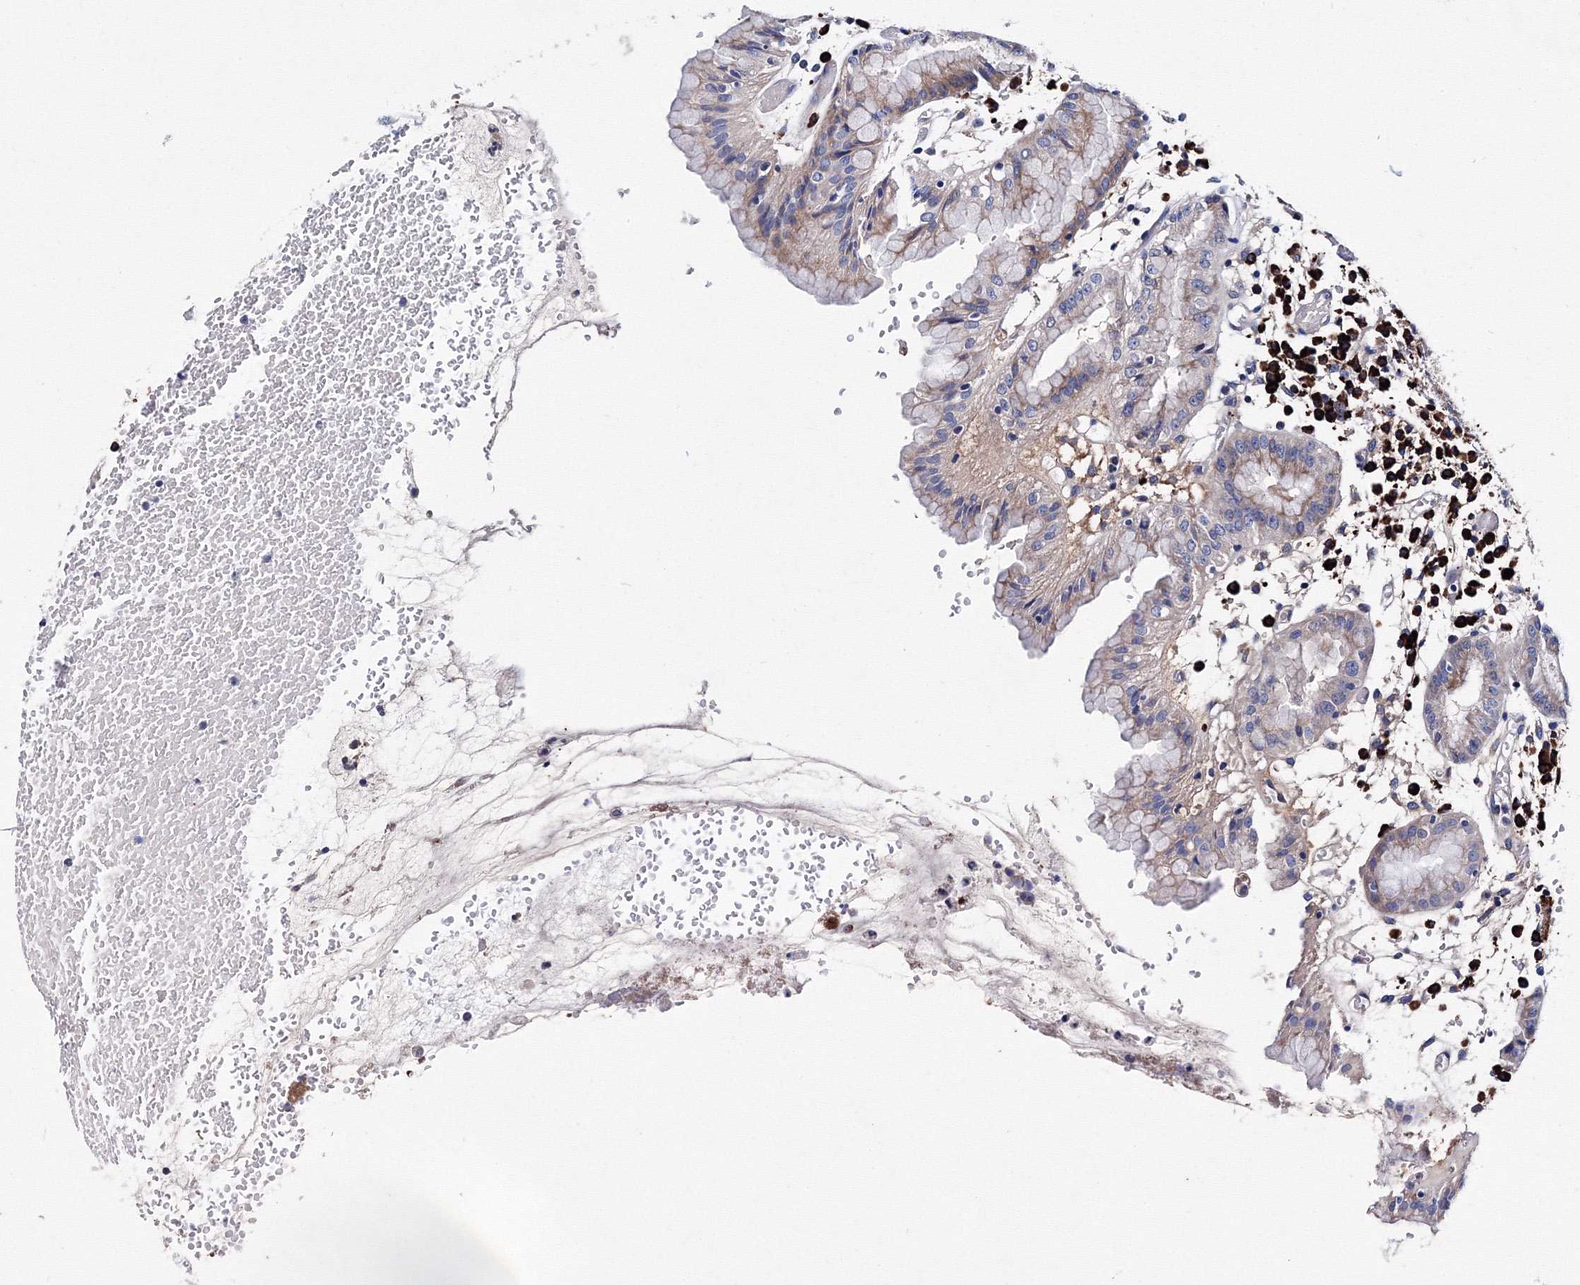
{"staining": {"intensity": "moderate", "quantity": "25%-75%", "location": "cytoplasmic/membranous"}, "tissue": "stomach", "cell_type": "Glandular cells", "image_type": "normal", "snomed": [{"axis": "morphology", "description": "Normal tissue, NOS"}, {"axis": "topography", "description": "Stomach"}, {"axis": "topography", "description": "Stomach, lower"}], "caption": "Immunohistochemical staining of unremarkable stomach exhibits 25%-75% levels of moderate cytoplasmic/membranous protein expression in about 25%-75% of glandular cells.", "gene": "TRPM2", "patient": {"sex": "female", "age": 75}}